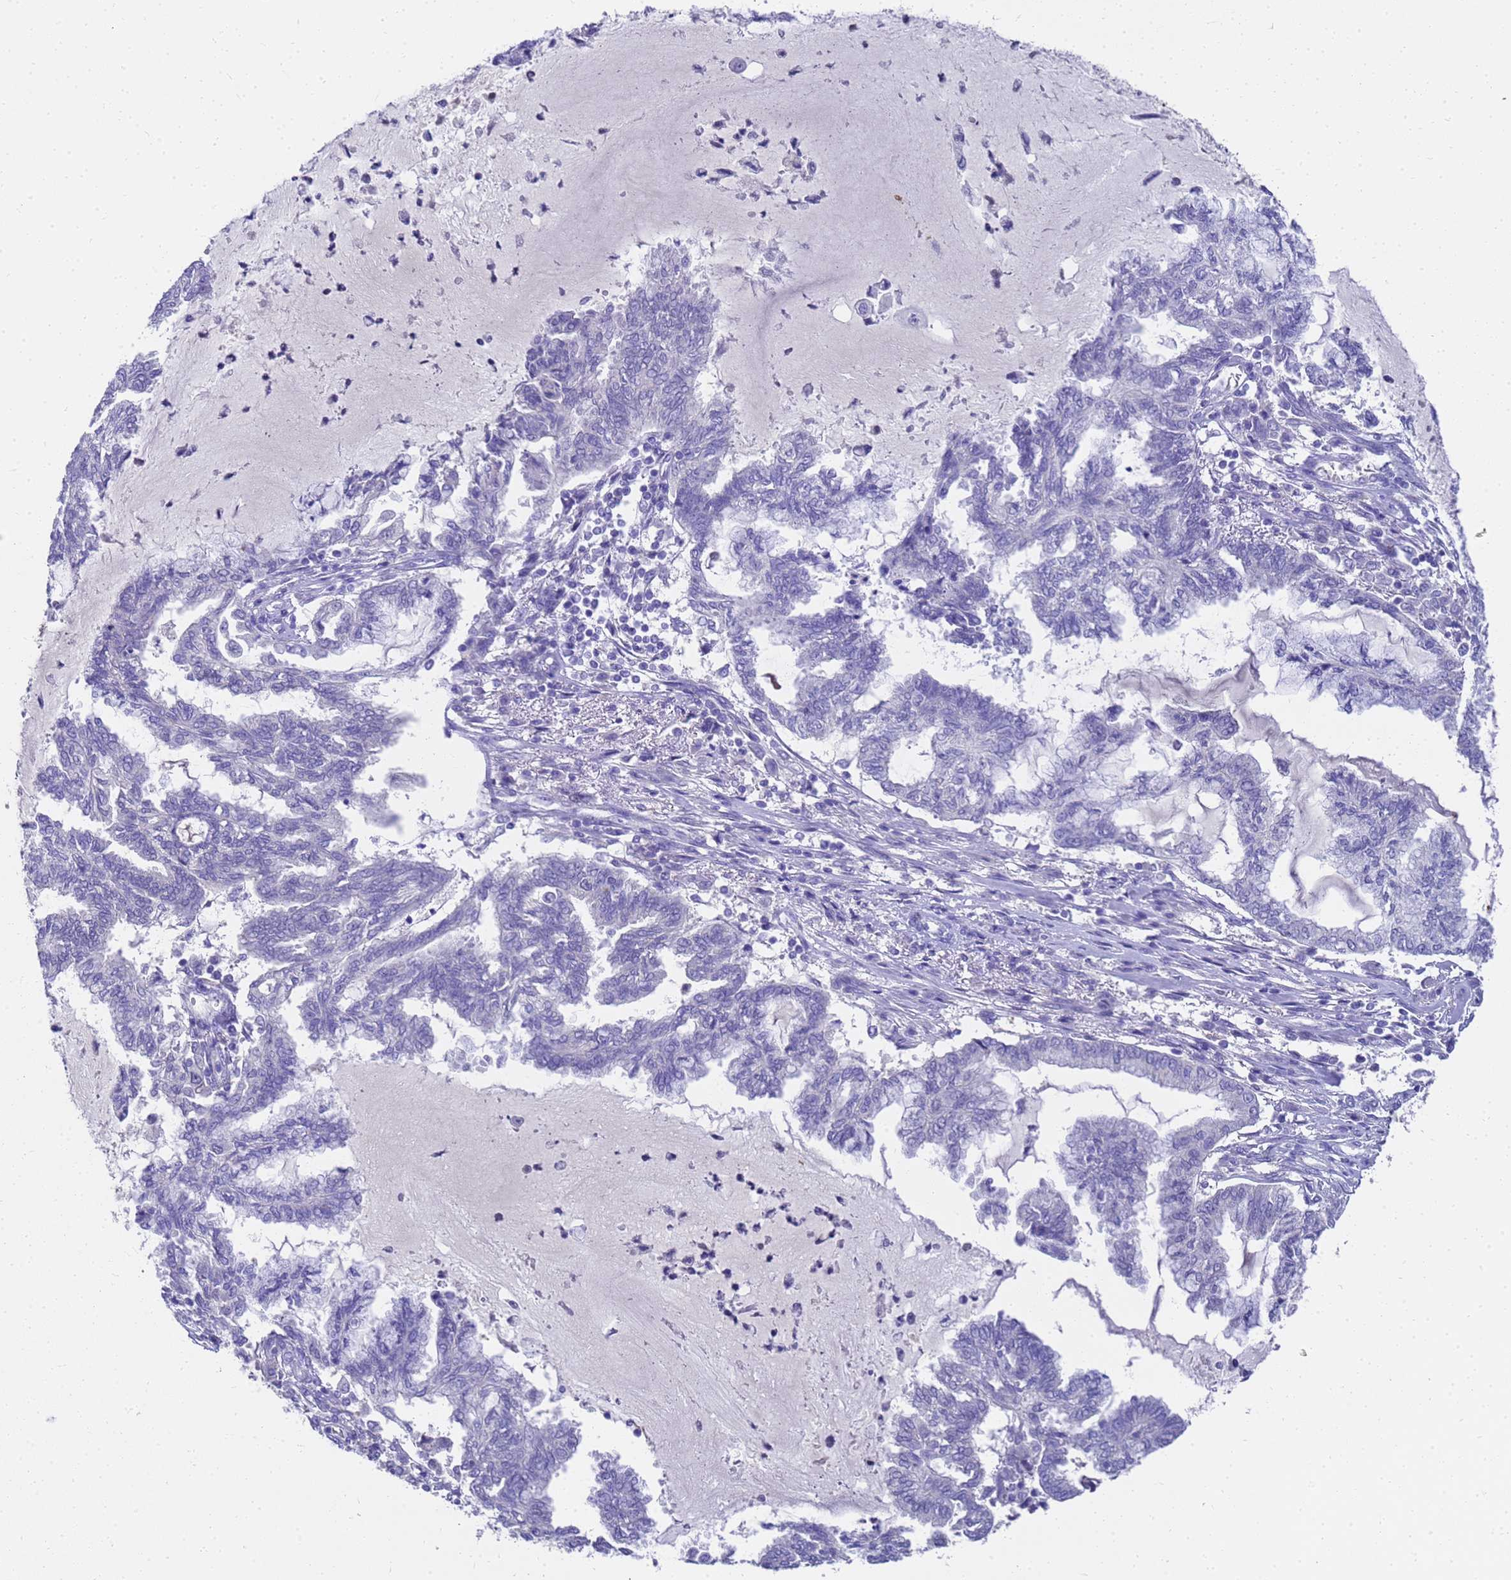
{"staining": {"intensity": "negative", "quantity": "none", "location": "none"}, "tissue": "endometrial cancer", "cell_type": "Tumor cells", "image_type": "cancer", "snomed": [{"axis": "morphology", "description": "Adenocarcinoma, NOS"}, {"axis": "topography", "description": "Endometrium"}], "caption": "Immunohistochemical staining of endometrial adenocarcinoma demonstrates no significant positivity in tumor cells.", "gene": "MS4A13", "patient": {"sex": "female", "age": 86}}